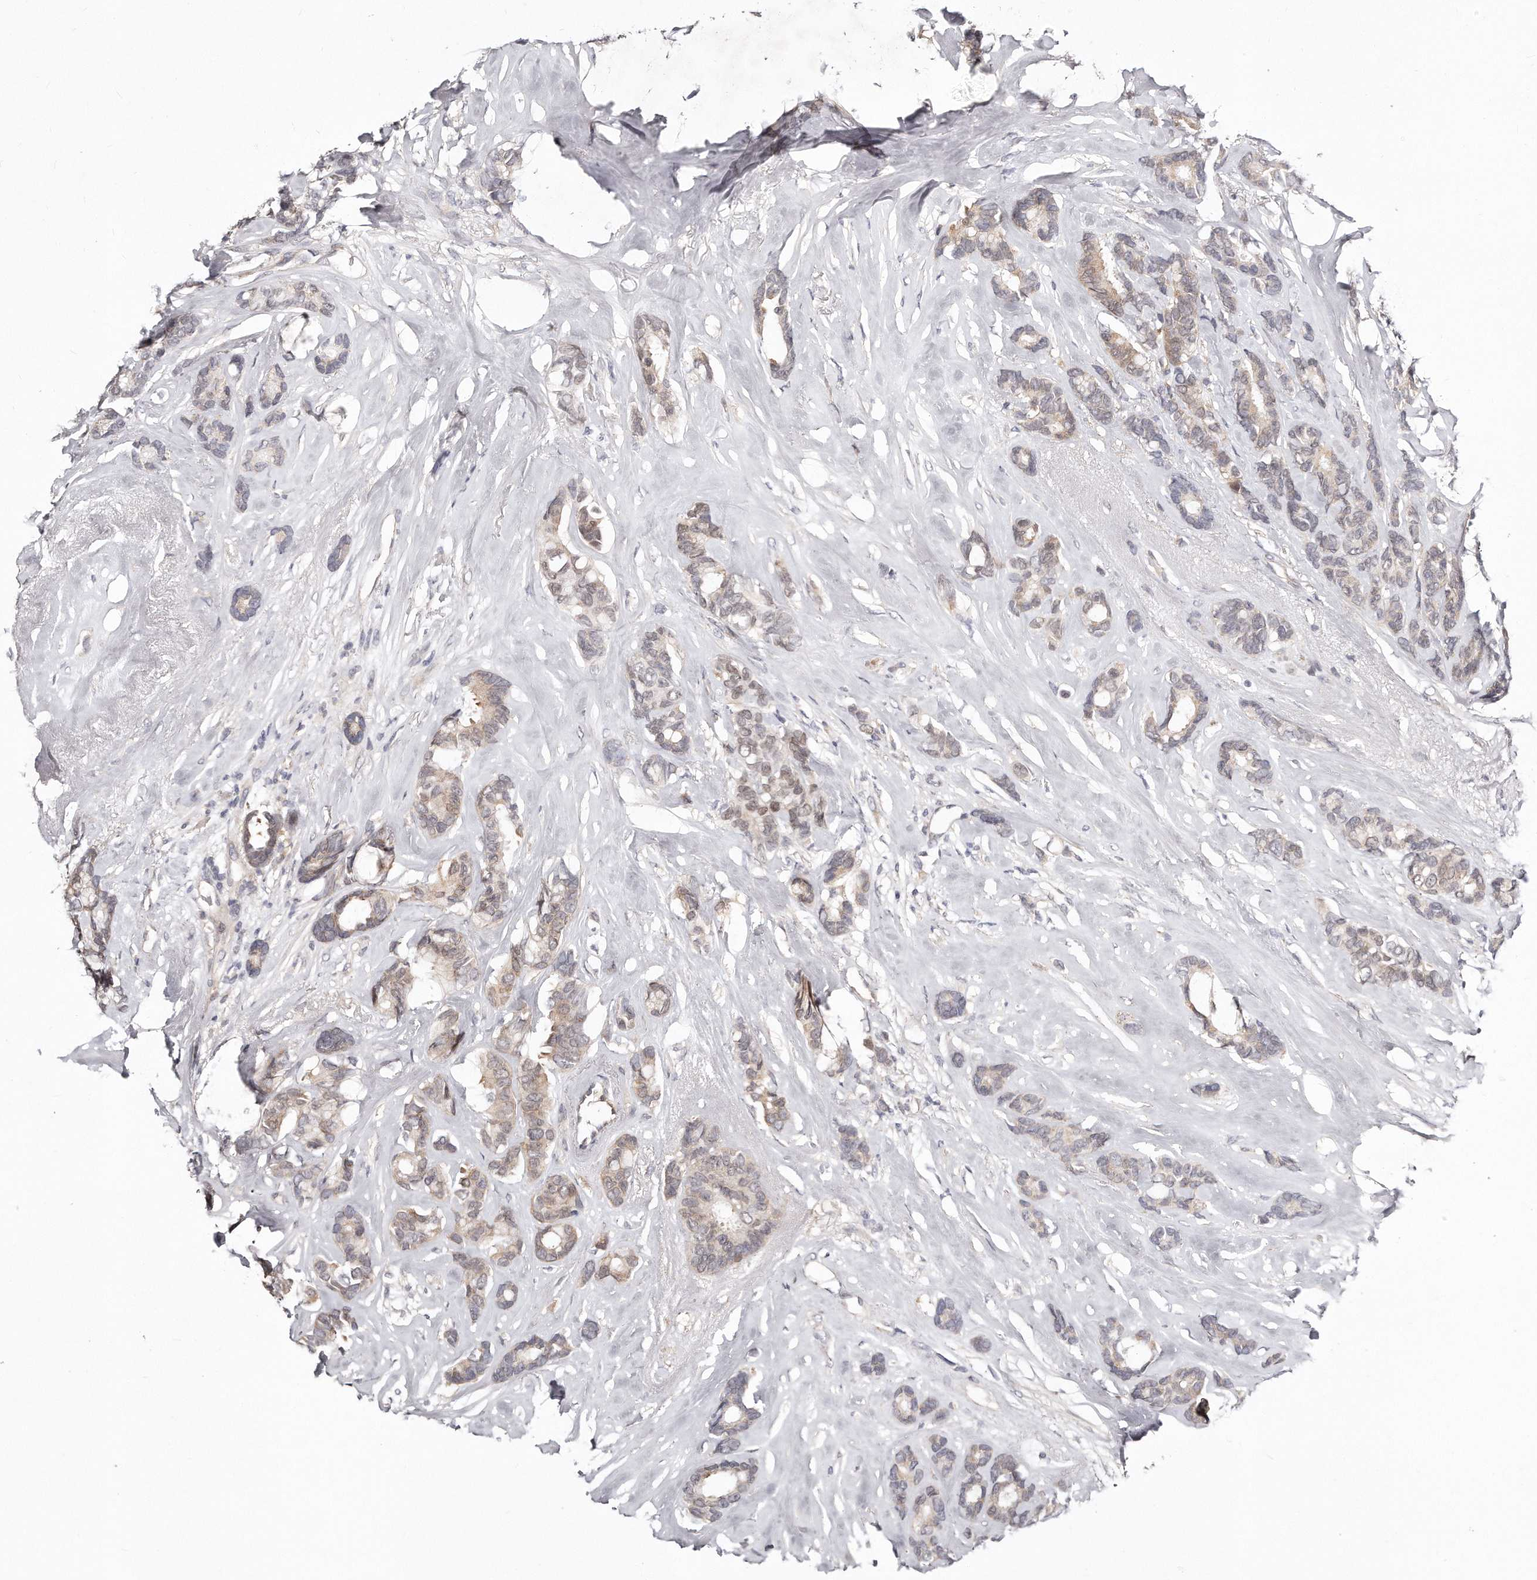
{"staining": {"intensity": "weak", "quantity": "<25%", "location": "cytoplasmic/membranous,nuclear"}, "tissue": "breast cancer", "cell_type": "Tumor cells", "image_type": "cancer", "snomed": [{"axis": "morphology", "description": "Duct carcinoma"}, {"axis": "topography", "description": "Breast"}], "caption": "Protein analysis of breast cancer (invasive ductal carcinoma) shows no significant staining in tumor cells. (Brightfield microscopy of DAB immunohistochemistry (IHC) at high magnification).", "gene": "CASZ1", "patient": {"sex": "female", "age": 87}}